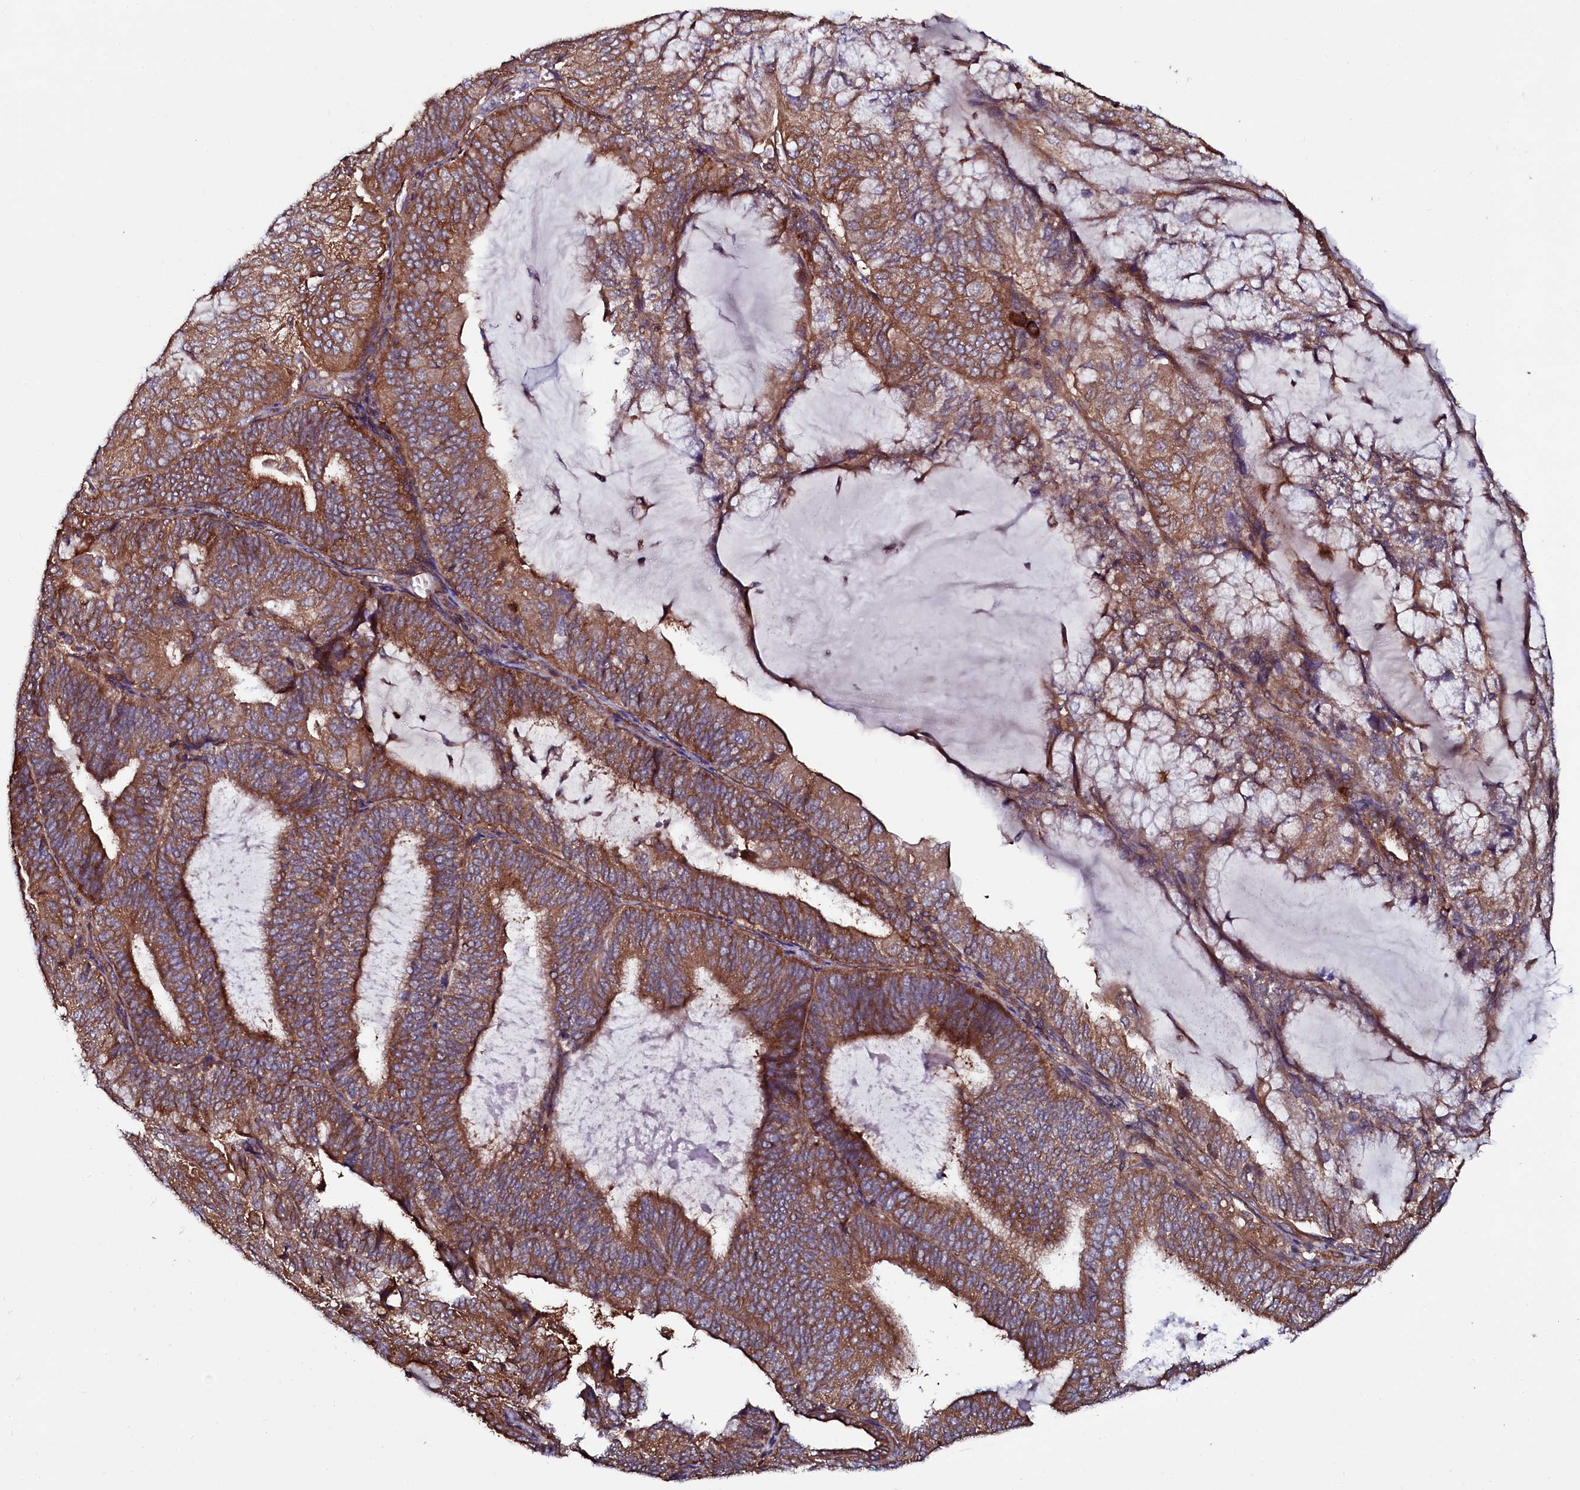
{"staining": {"intensity": "strong", "quantity": ">75%", "location": "cytoplasmic/membranous"}, "tissue": "endometrial cancer", "cell_type": "Tumor cells", "image_type": "cancer", "snomed": [{"axis": "morphology", "description": "Adenocarcinoma, NOS"}, {"axis": "topography", "description": "Endometrium"}], "caption": "About >75% of tumor cells in human endometrial cancer display strong cytoplasmic/membranous protein staining as visualized by brown immunohistochemical staining.", "gene": "USPL1", "patient": {"sex": "female", "age": 81}}